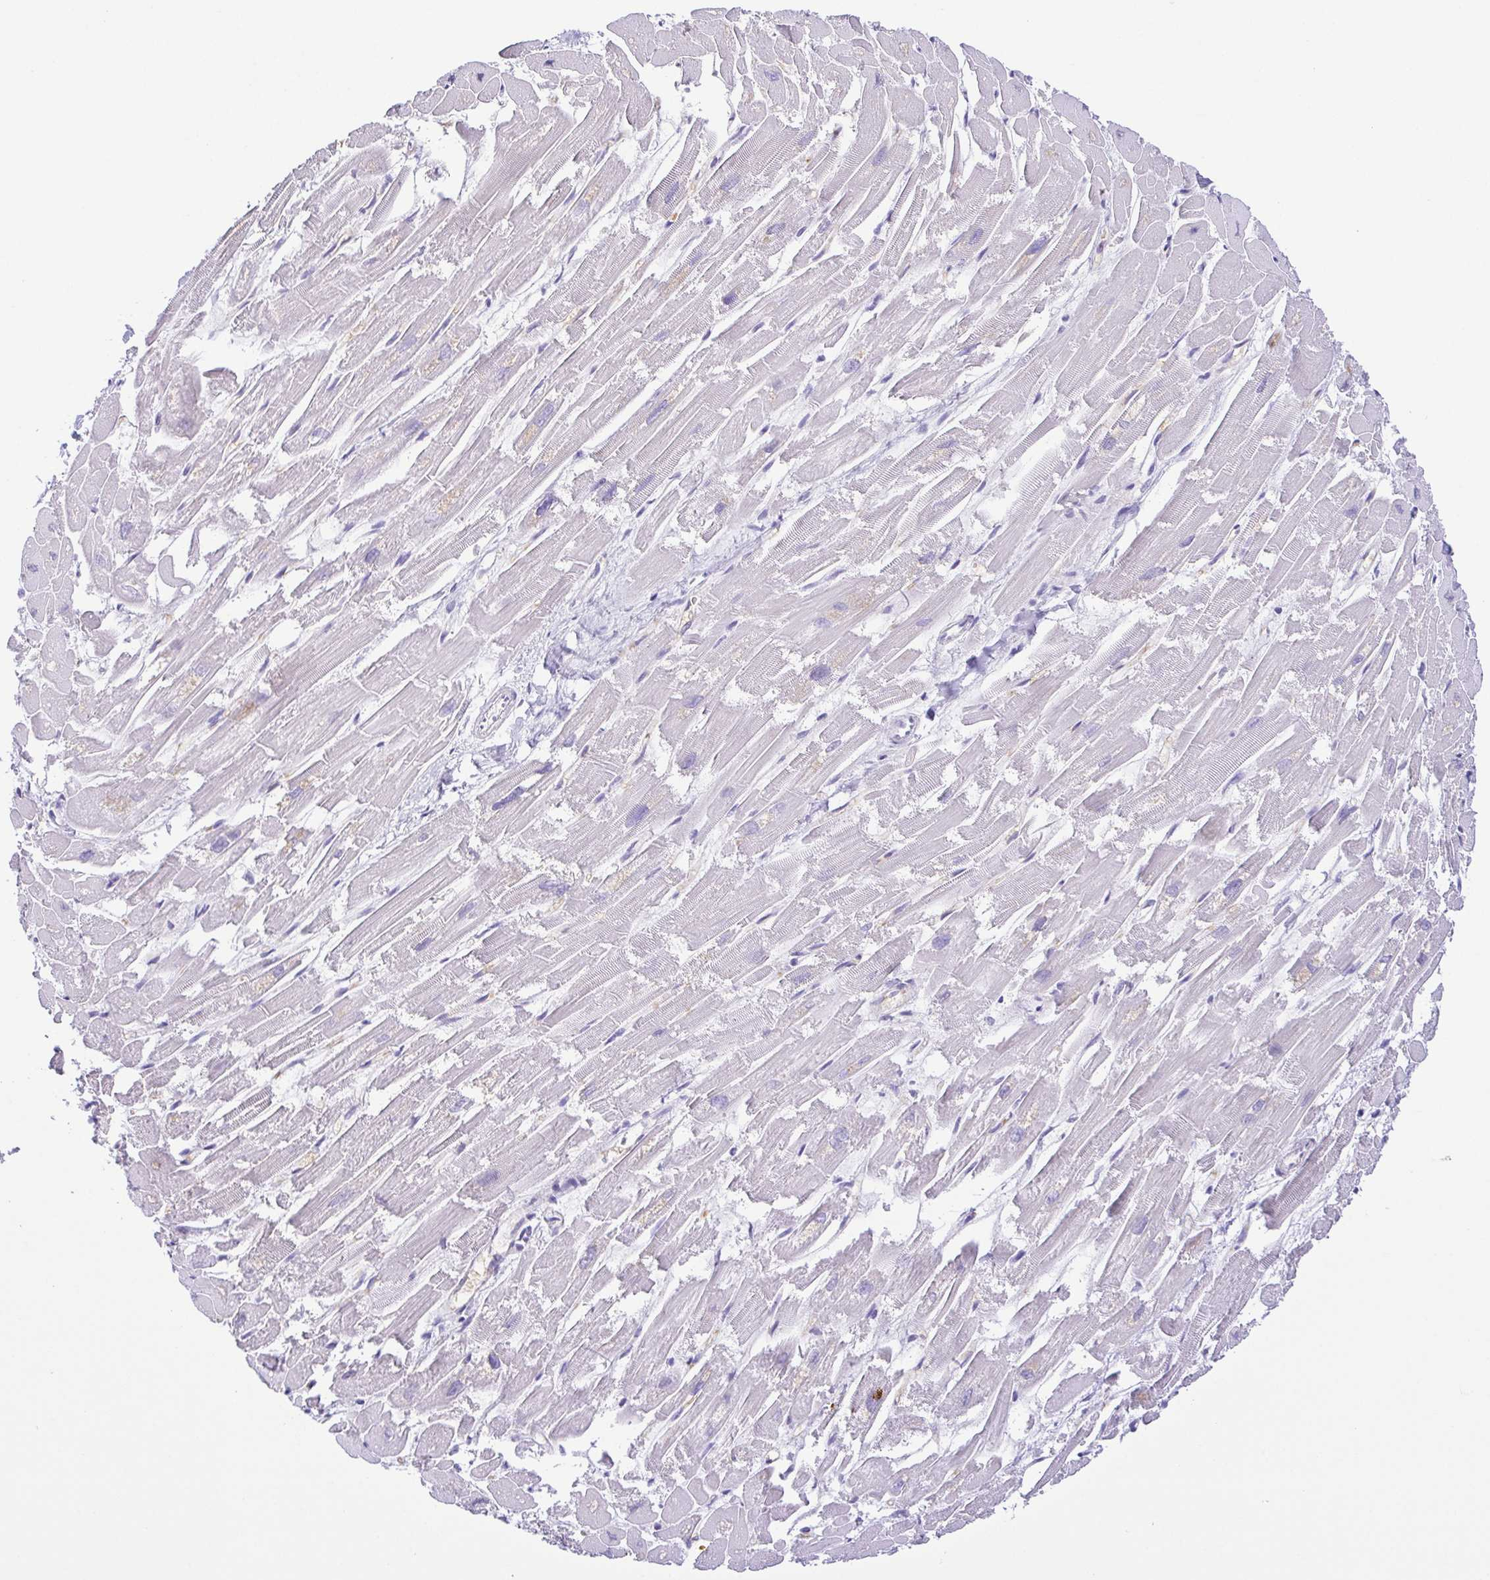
{"staining": {"intensity": "negative", "quantity": "none", "location": "none"}, "tissue": "heart muscle", "cell_type": "Cardiomyocytes", "image_type": "normal", "snomed": [{"axis": "morphology", "description": "Normal tissue, NOS"}, {"axis": "topography", "description": "Heart"}], "caption": "Photomicrograph shows no significant protein positivity in cardiomyocytes of benign heart muscle. Nuclei are stained in blue.", "gene": "EPB42", "patient": {"sex": "male", "age": 54}}